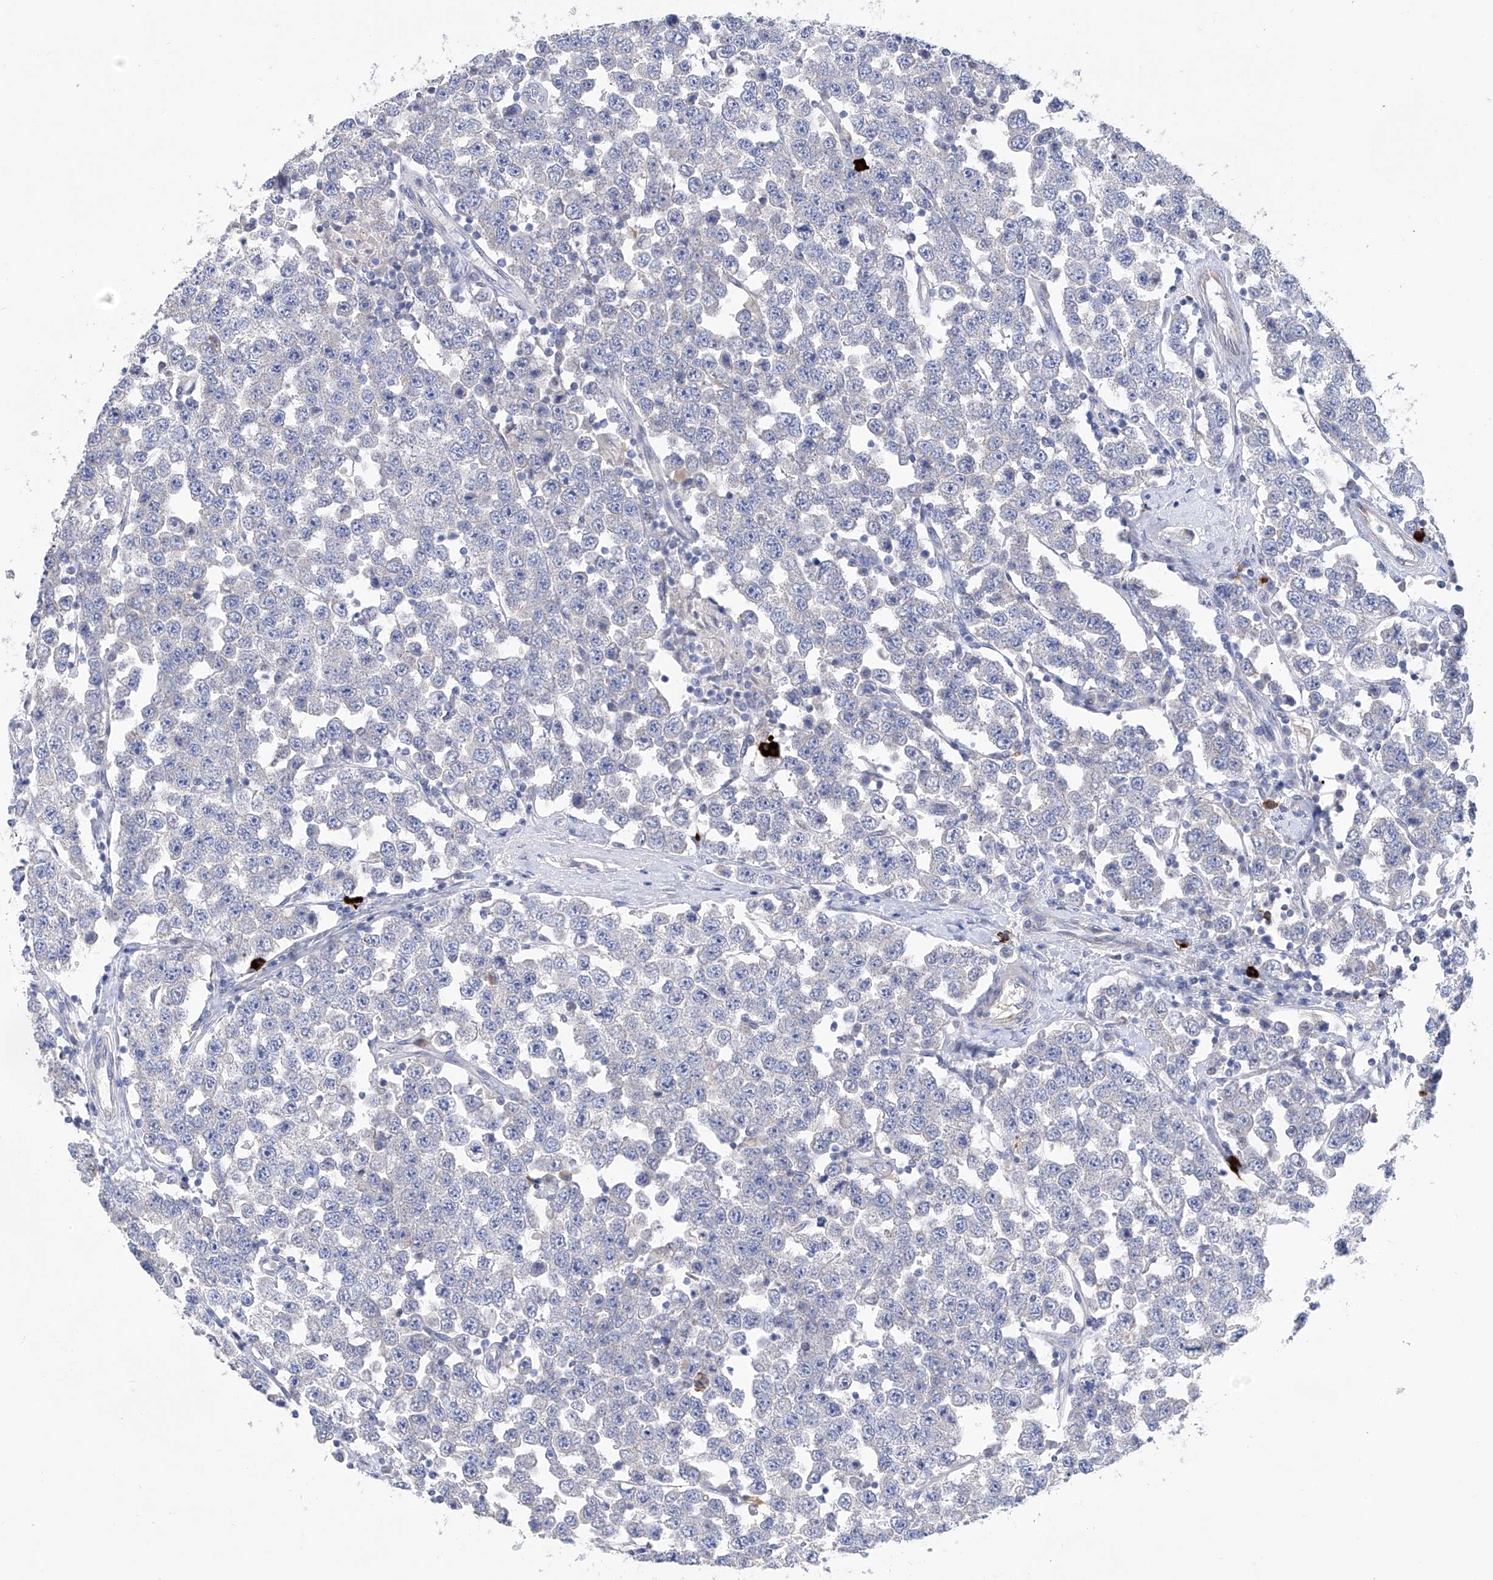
{"staining": {"intensity": "negative", "quantity": "none", "location": "none"}, "tissue": "testis cancer", "cell_type": "Tumor cells", "image_type": "cancer", "snomed": [{"axis": "morphology", "description": "Seminoma, NOS"}, {"axis": "topography", "description": "Testis"}], "caption": "Micrograph shows no protein positivity in tumor cells of seminoma (testis) tissue. (DAB immunohistochemistry (IHC), high magnification).", "gene": "PHF20", "patient": {"sex": "male", "age": 28}}